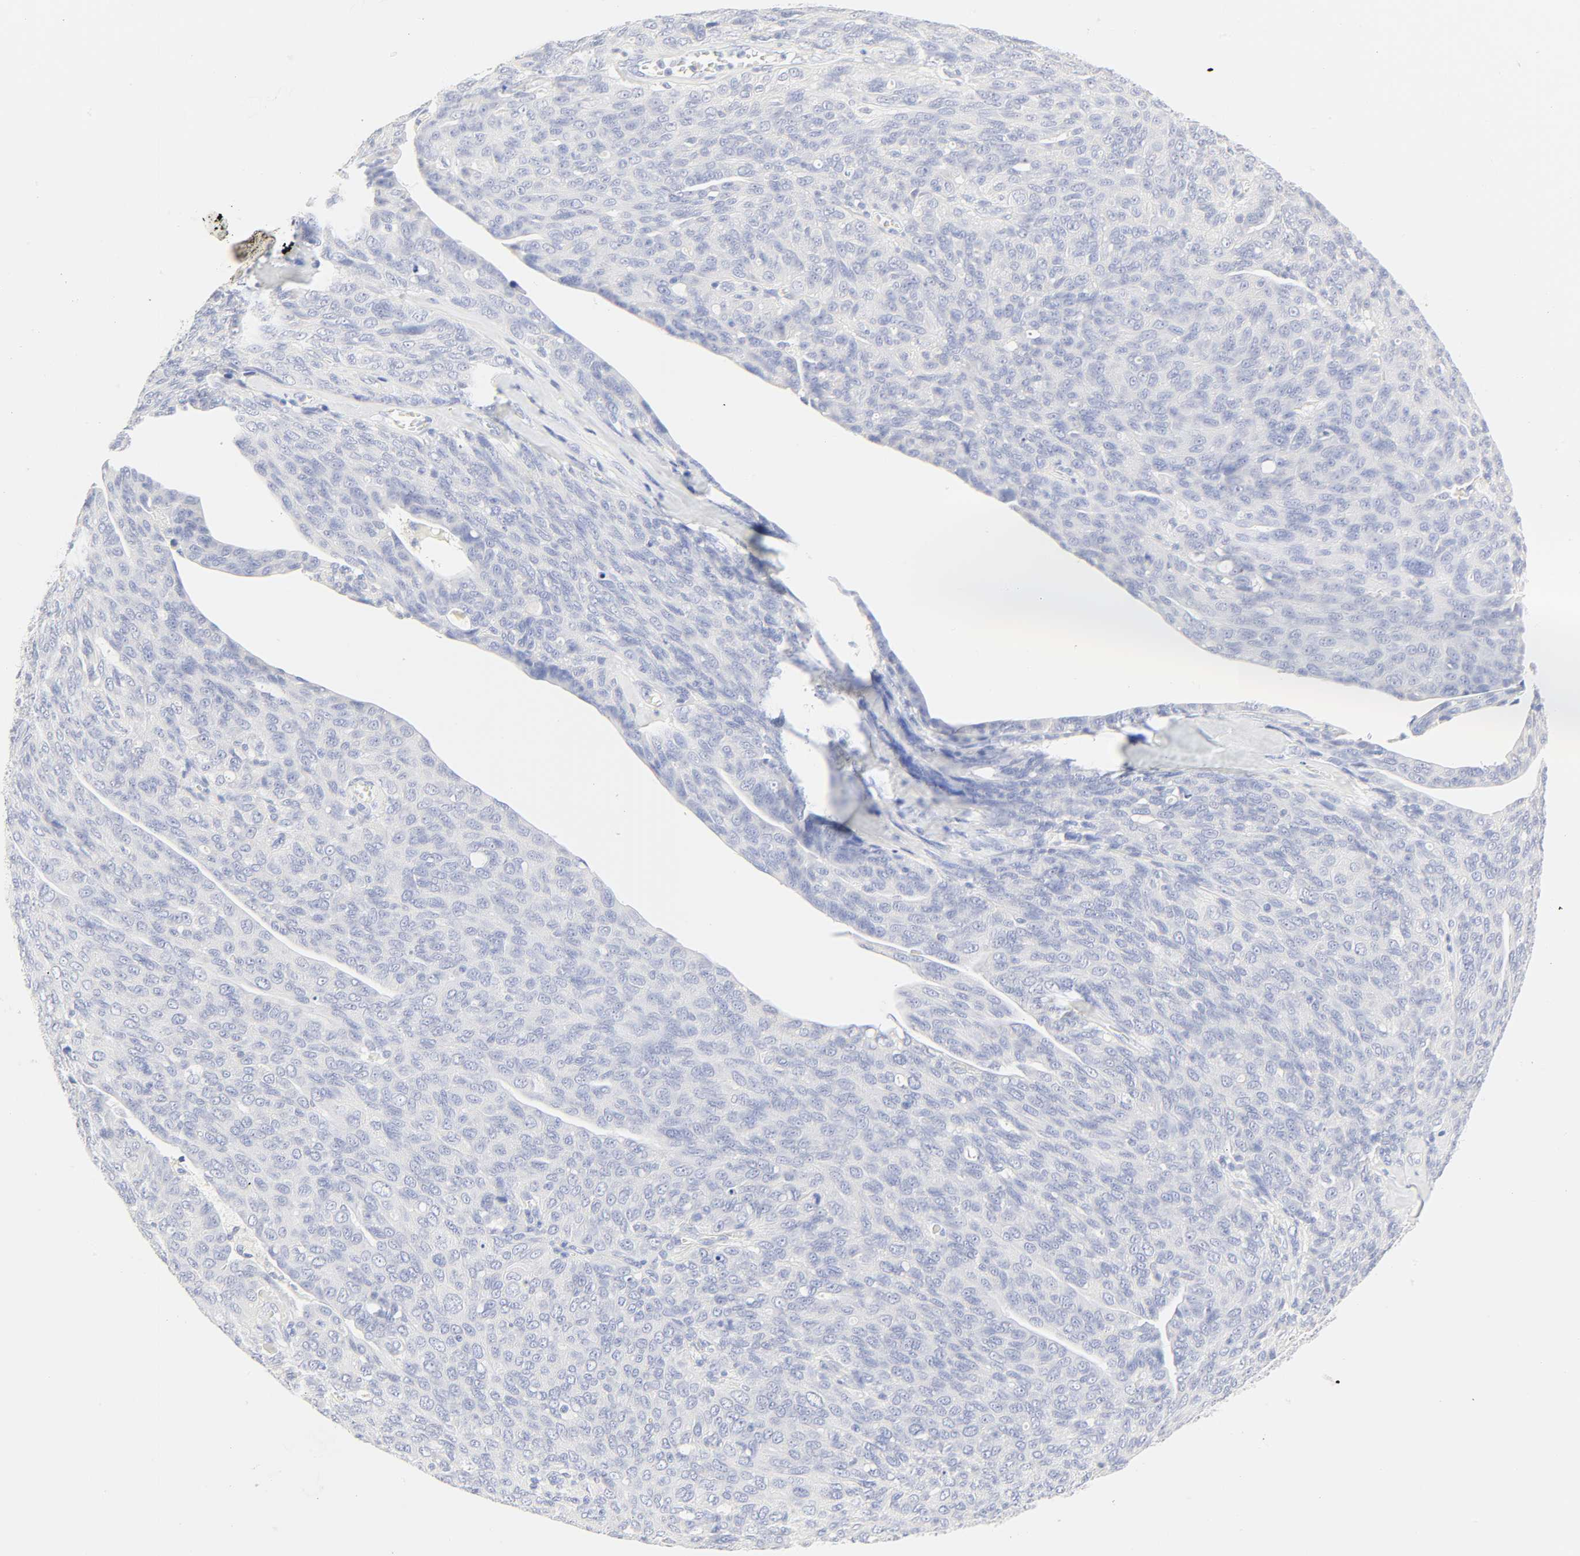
{"staining": {"intensity": "negative", "quantity": "none", "location": "none"}, "tissue": "ovarian cancer", "cell_type": "Tumor cells", "image_type": "cancer", "snomed": [{"axis": "morphology", "description": "Carcinoma, endometroid"}, {"axis": "topography", "description": "Ovary"}], "caption": "Human ovarian cancer (endometroid carcinoma) stained for a protein using immunohistochemistry (IHC) exhibits no positivity in tumor cells.", "gene": "SLCO1B3", "patient": {"sex": "female", "age": 60}}